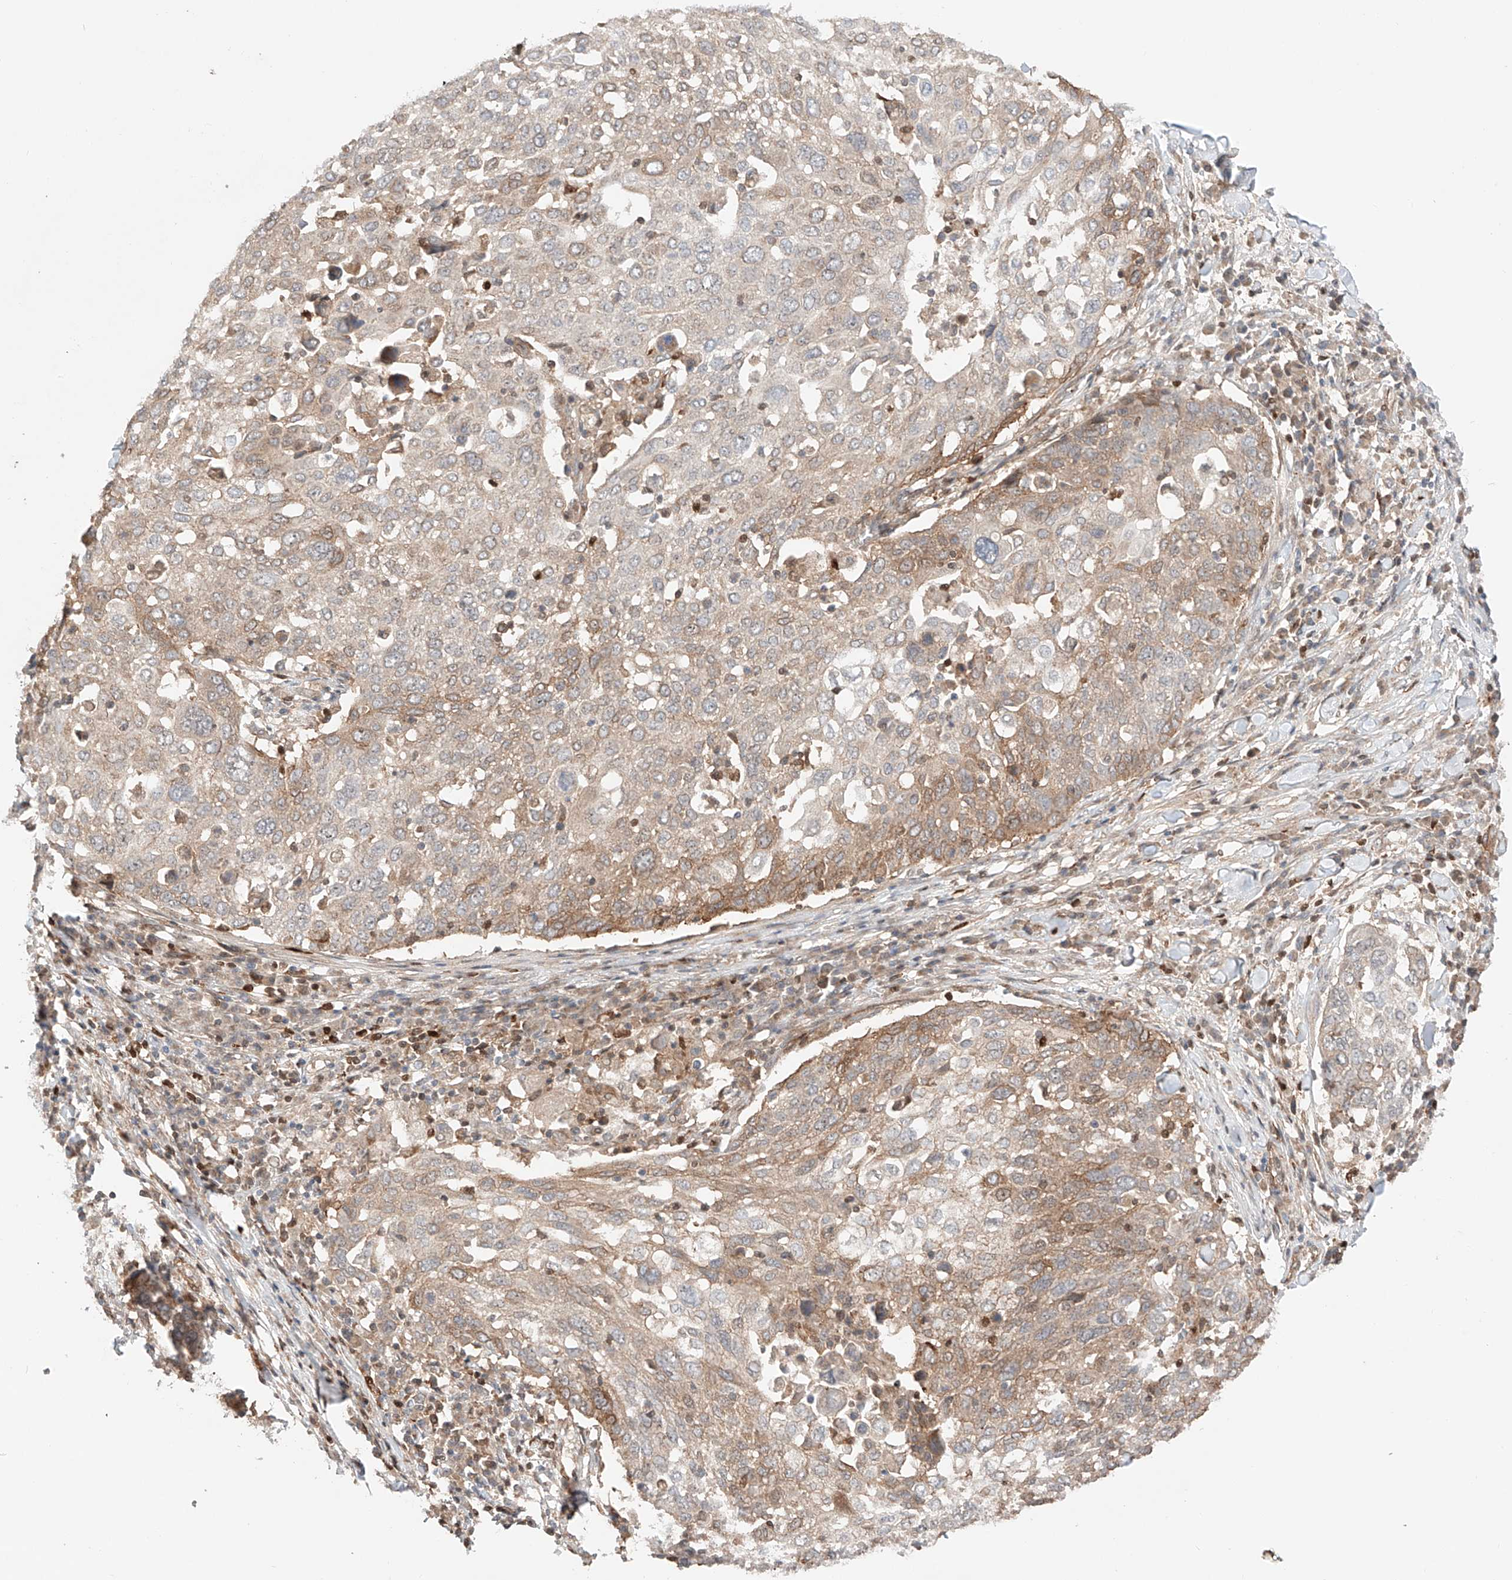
{"staining": {"intensity": "moderate", "quantity": "<25%", "location": "cytoplasmic/membranous"}, "tissue": "lung cancer", "cell_type": "Tumor cells", "image_type": "cancer", "snomed": [{"axis": "morphology", "description": "Squamous cell carcinoma, NOS"}, {"axis": "topography", "description": "Lung"}], "caption": "This is an image of immunohistochemistry (IHC) staining of lung cancer, which shows moderate positivity in the cytoplasmic/membranous of tumor cells.", "gene": "IGSF22", "patient": {"sex": "male", "age": 65}}